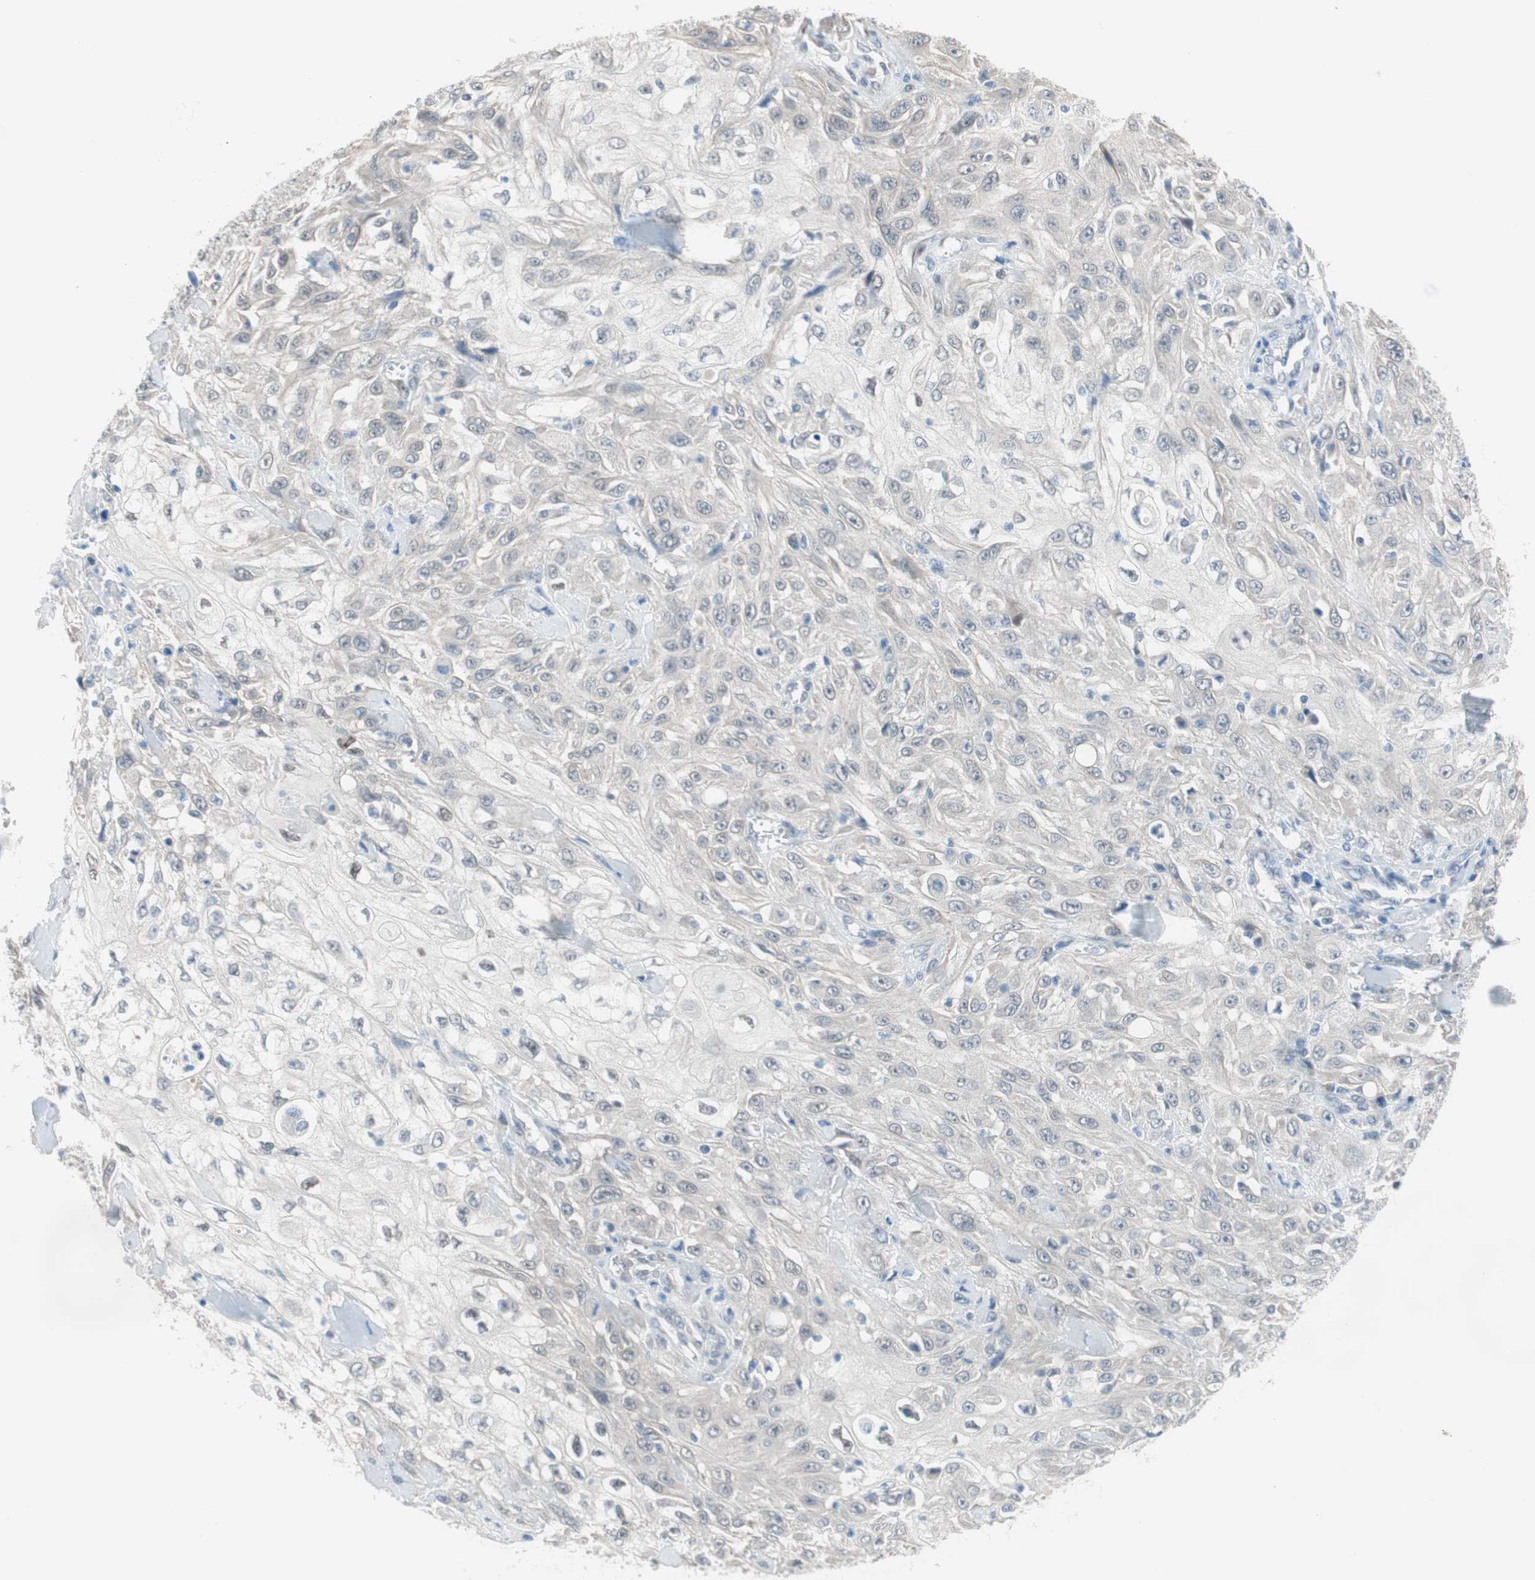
{"staining": {"intensity": "negative", "quantity": "none", "location": "none"}, "tissue": "skin cancer", "cell_type": "Tumor cells", "image_type": "cancer", "snomed": [{"axis": "morphology", "description": "Squamous cell carcinoma, NOS"}, {"axis": "morphology", "description": "Squamous cell carcinoma, metastatic, NOS"}, {"axis": "topography", "description": "Skin"}, {"axis": "topography", "description": "Lymph node"}], "caption": "Human skin cancer (metastatic squamous cell carcinoma) stained for a protein using immunohistochemistry displays no expression in tumor cells.", "gene": "GRHL1", "patient": {"sex": "male", "age": 75}}